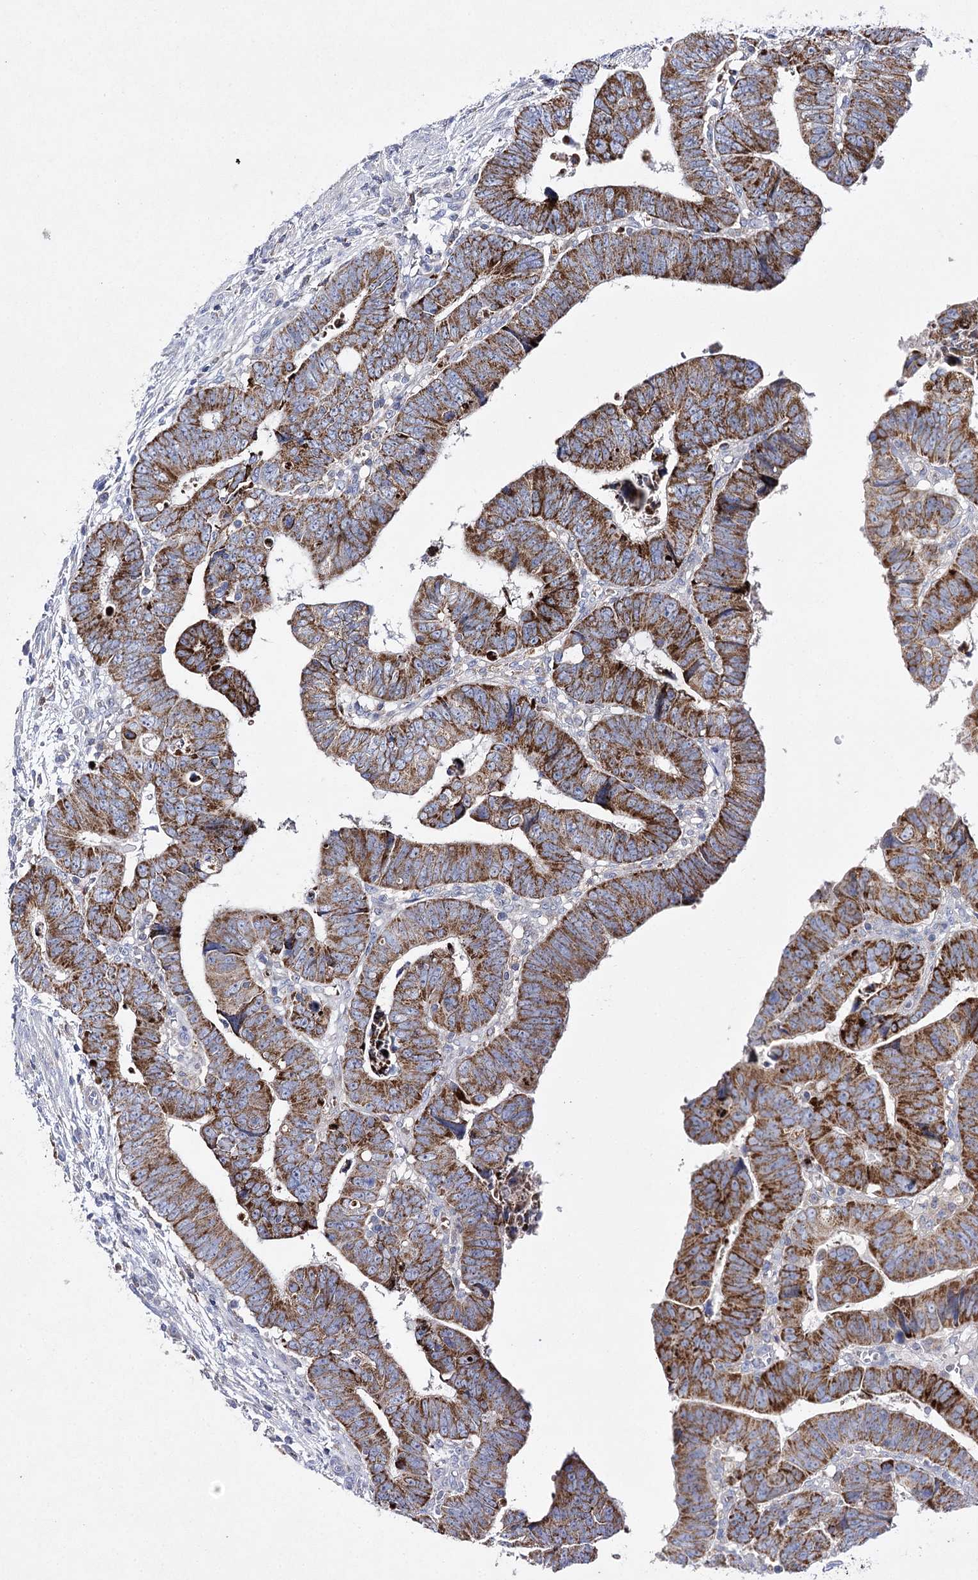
{"staining": {"intensity": "strong", "quantity": ">75%", "location": "cytoplasmic/membranous"}, "tissue": "colorectal cancer", "cell_type": "Tumor cells", "image_type": "cancer", "snomed": [{"axis": "morphology", "description": "Normal tissue, NOS"}, {"axis": "morphology", "description": "Adenocarcinoma, NOS"}, {"axis": "topography", "description": "Rectum"}], "caption": "Strong cytoplasmic/membranous protein expression is appreciated in approximately >75% of tumor cells in adenocarcinoma (colorectal).", "gene": "COX15", "patient": {"sex": "female", "age": 65}}